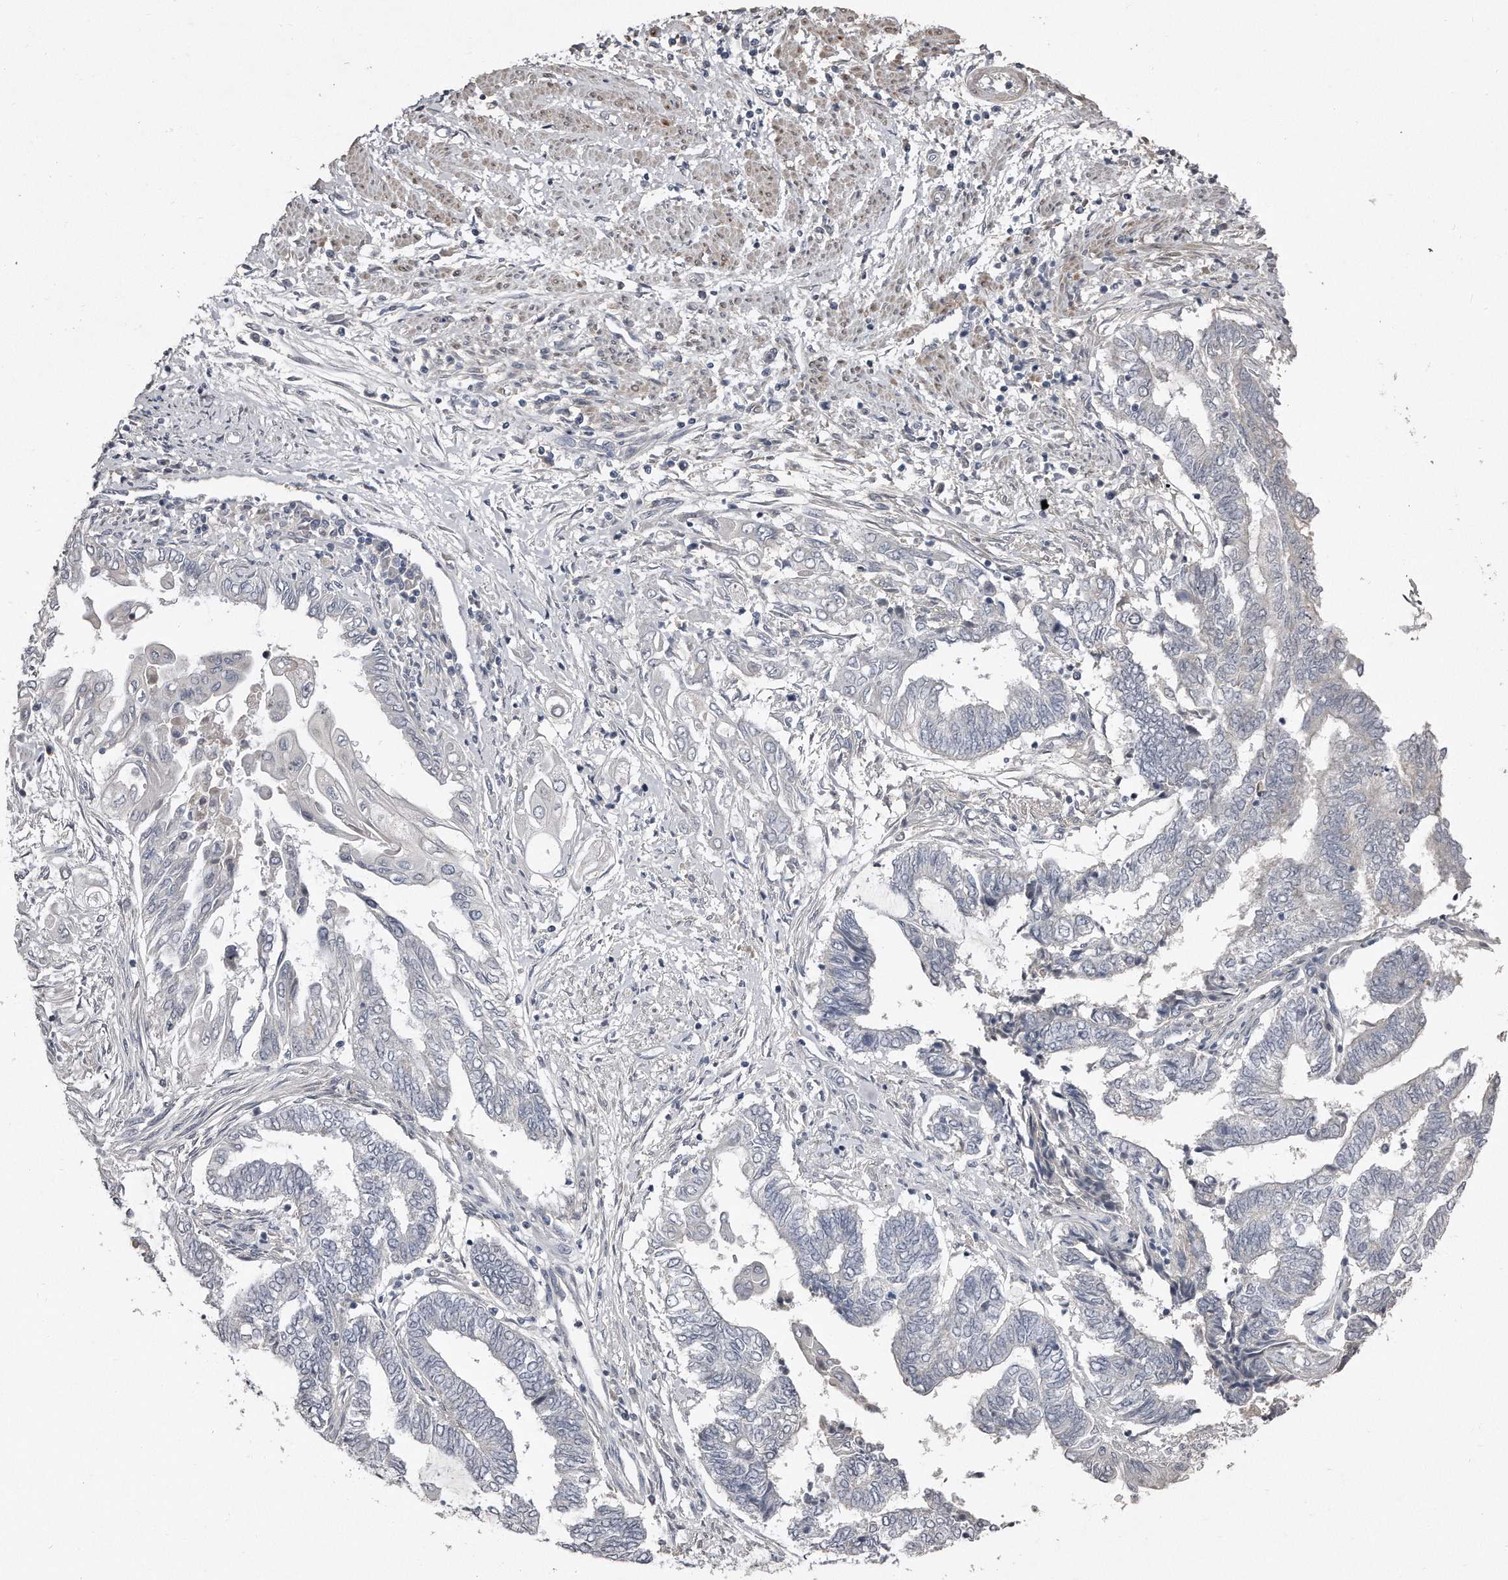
{"staining": {"intensity": "negative", "quantity": "none", "location": "none"}, "tissue": "endometrial cancer", "cell_type": "Tumor cells", "image_type": "cancer", "snomed": [{"axis": "morphology", "description": "Adenocarcinoma, NOS"}, {"axis": "topography", "description": "Uterus"}, {"axis": "topography", "description": "Endometrium"}], "caption": "Immunohistochemistry image of neoplastic tissue: human endometrial cancer stained with DAB exhibits no significant protein expression in tumor cells. The staining was performed using DAB to visualize the protein expression in brown, while the nuclei were stained in blue with hematoxylin (Magnification: 20x).", "gene": "LMOD1", "patient": {"sex": "female", "age": 70}}